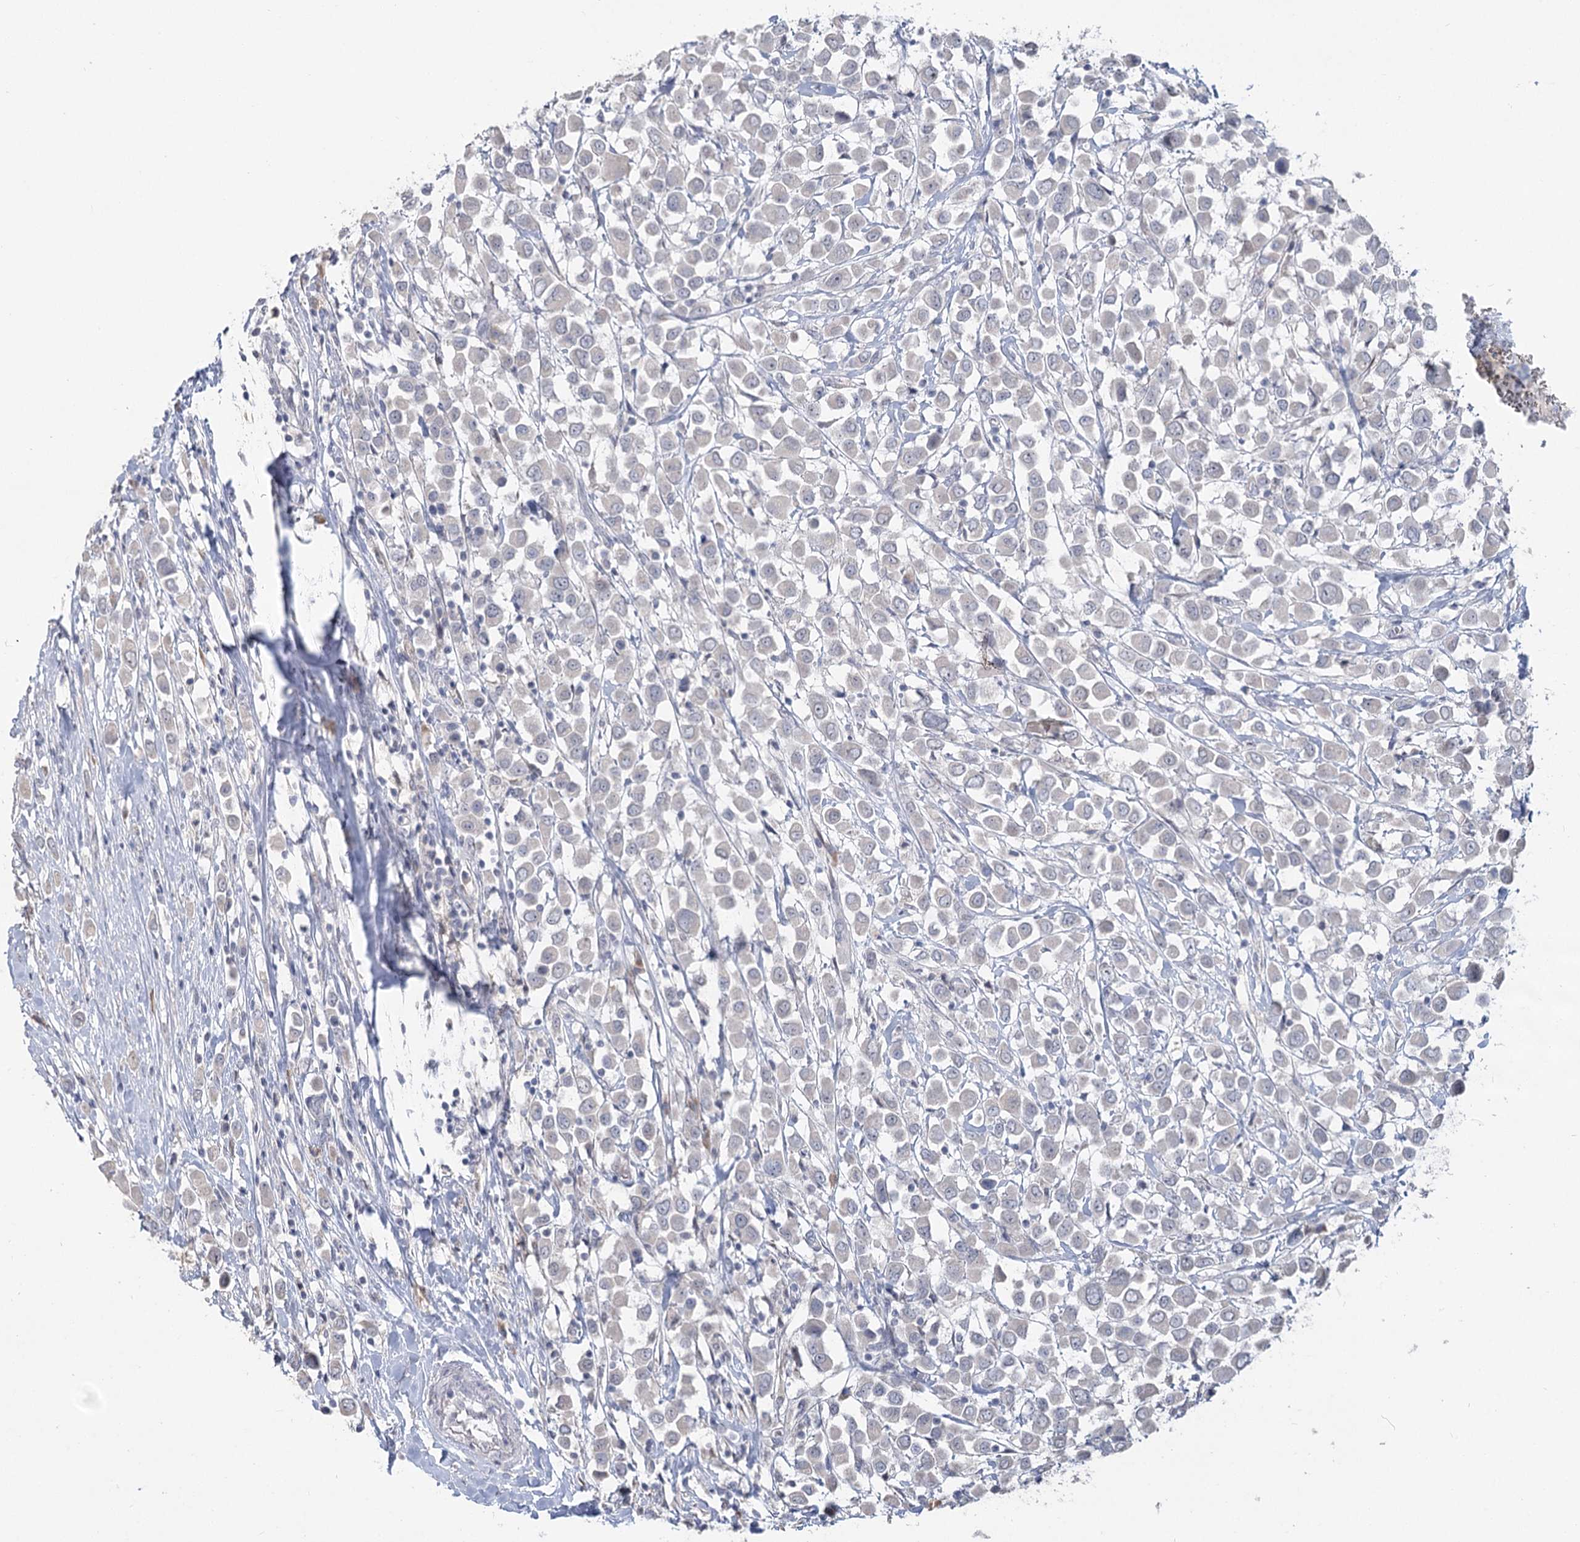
{"staining": {"intensity": "negative", "quantity": "none", "location": "none"}, "tissue": "breast cancer", "cell_type": "Tumor cells", "image_type": "cancer", "snomed": [{"axis": "morphology", "description": "Duct carcinoma"}, {"axis": "topography", "description": "Breast"}], "caption": "Invasive ductal carcinoma (breast) was stained to show a protein in brown. There is no significant expression in tumor cells.", "gene": "SLC9A3", "patient": {"sex": "female", "age": 61}}